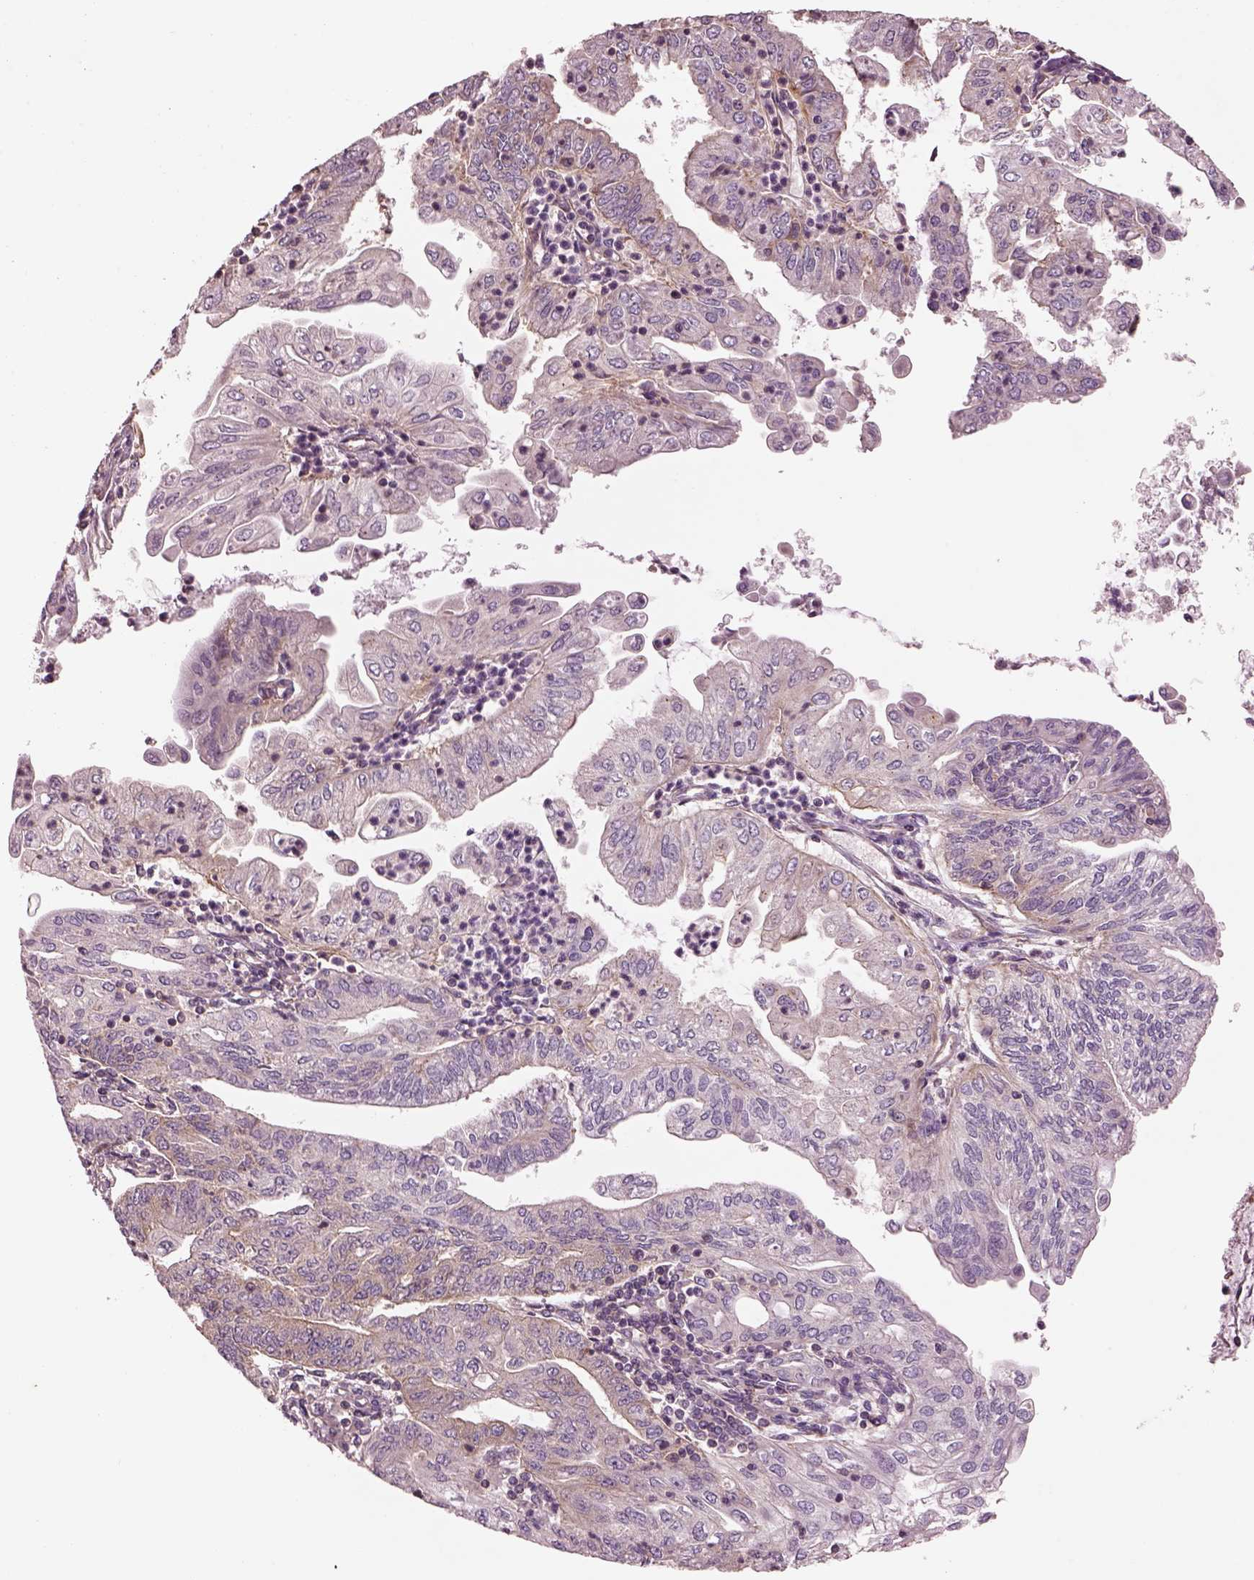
{"staining": {"intensity": "weak", "quantity": "<25%", "location": "cytoplasmic/membranous"}, "tissue": "endometrial cancer", "cell_type": "Tumor cells", "image_type": "cancer", "snomed": [{"axis": "morphology", "description": "Adenocarcinoma, NOS"}, {"axis": "topography", "description": "Endometrium"}], "caption": "This is a histopathology image of immunohistochemistry (IHC) staining of endometrial cancer (adenocarcinoma), which shows no positivity in tumor cells.", "gene": "CAD", "patient": {"sex": "female", "age": 55}}